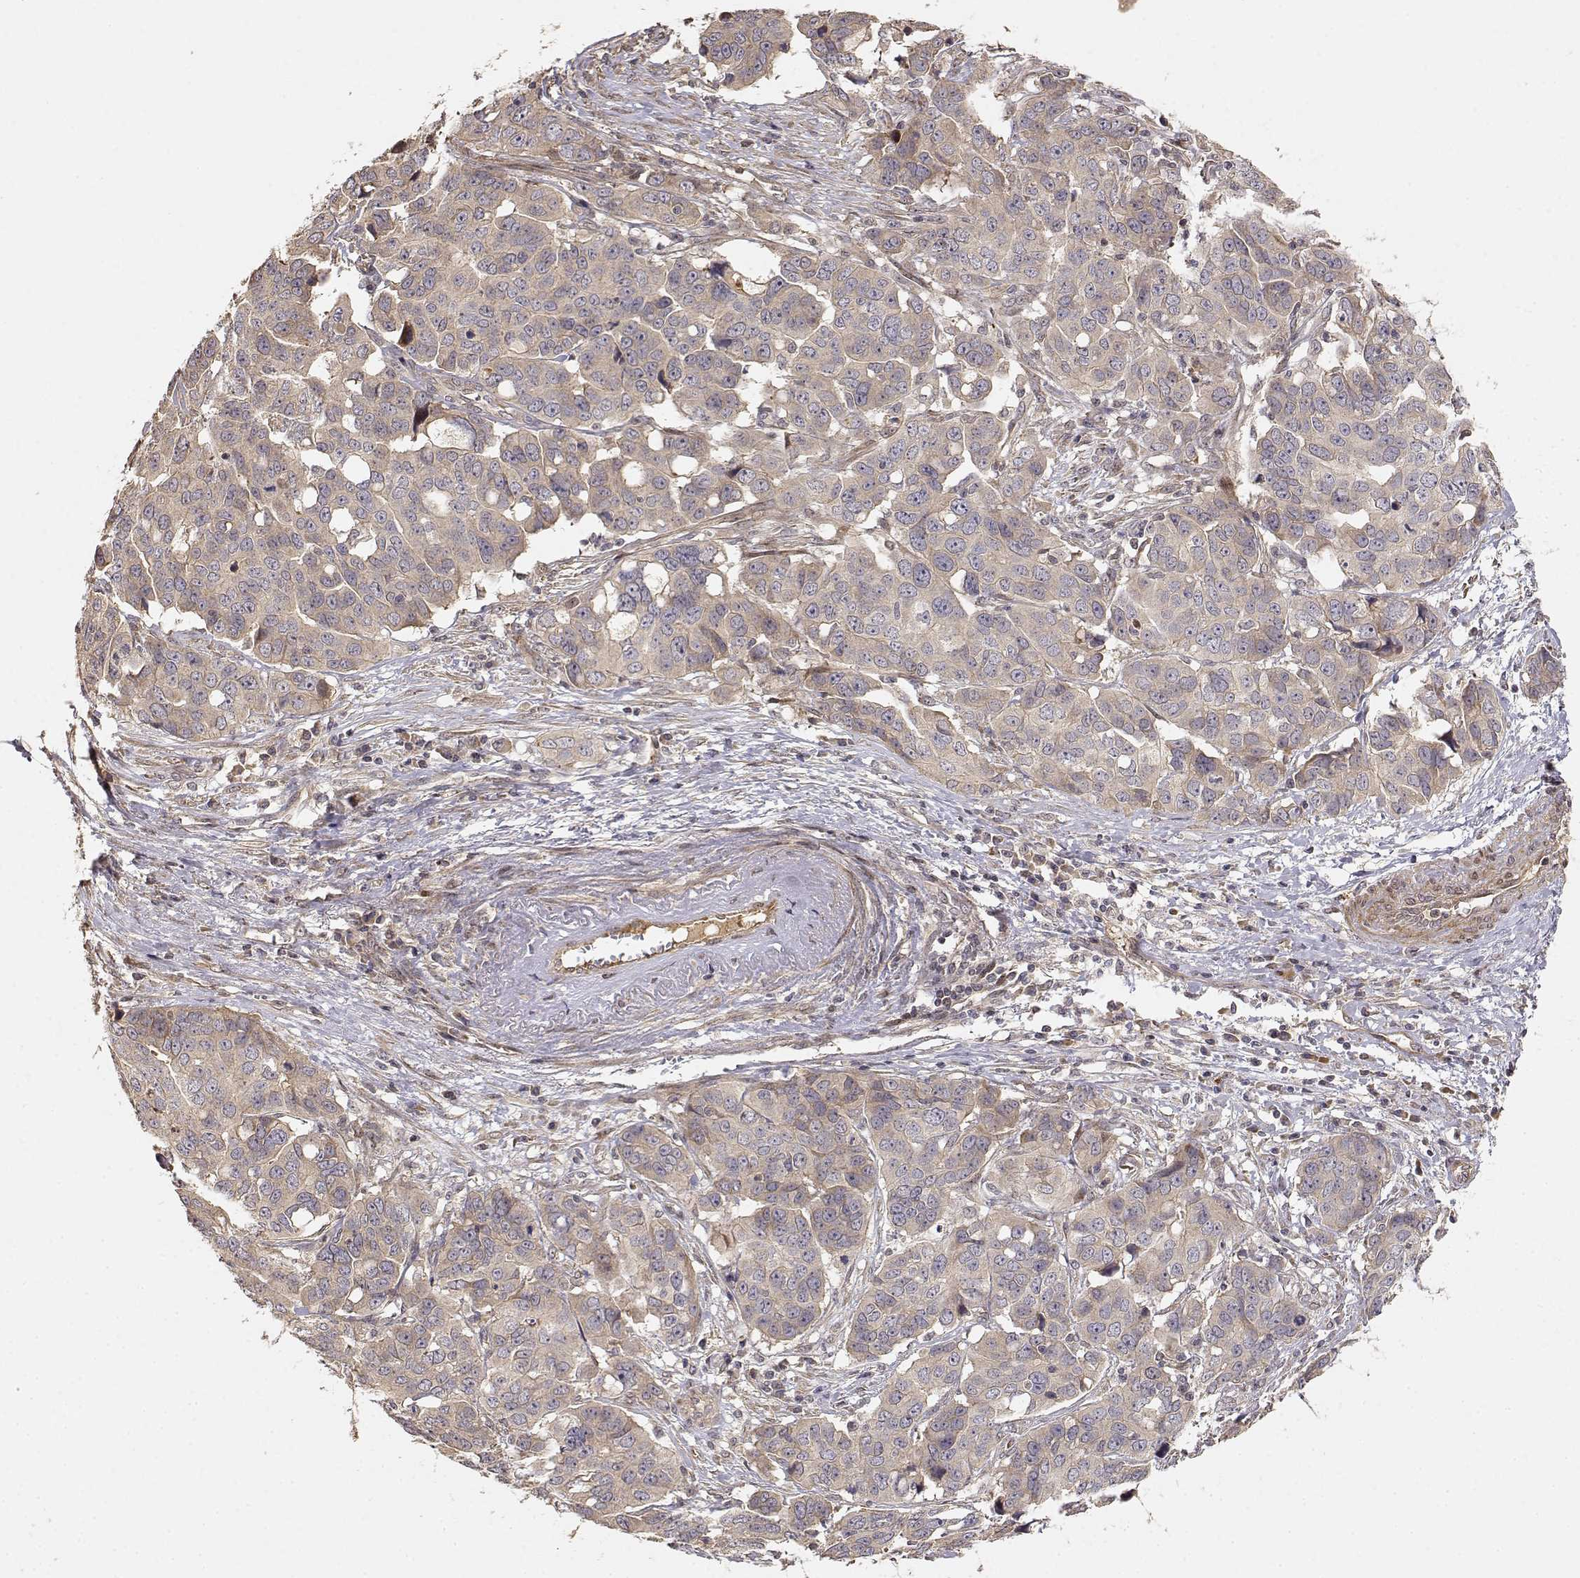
{"staining": {"intensity": "weak", "quantity": ">75%", "location": "cytoplasmic/membranous"}, "tissue": "ovarian cancer", "cell_type": "Tumor cells", "image_type": "cancer", "snomed": [{"axis": "morphology", "description": "Carcinoma, endometroid"}, {"axis": "topography", "description": "Ovary"}], "caption": "Approximately >75% of tumor cells in ovarian endometroid carcinoma exhibit weak cytoplasmic/membranous protein expression as visualized by brown immunohistochemical staining.", "gene": "PICK1", "patient": {"sex": "female", "age": 78}}